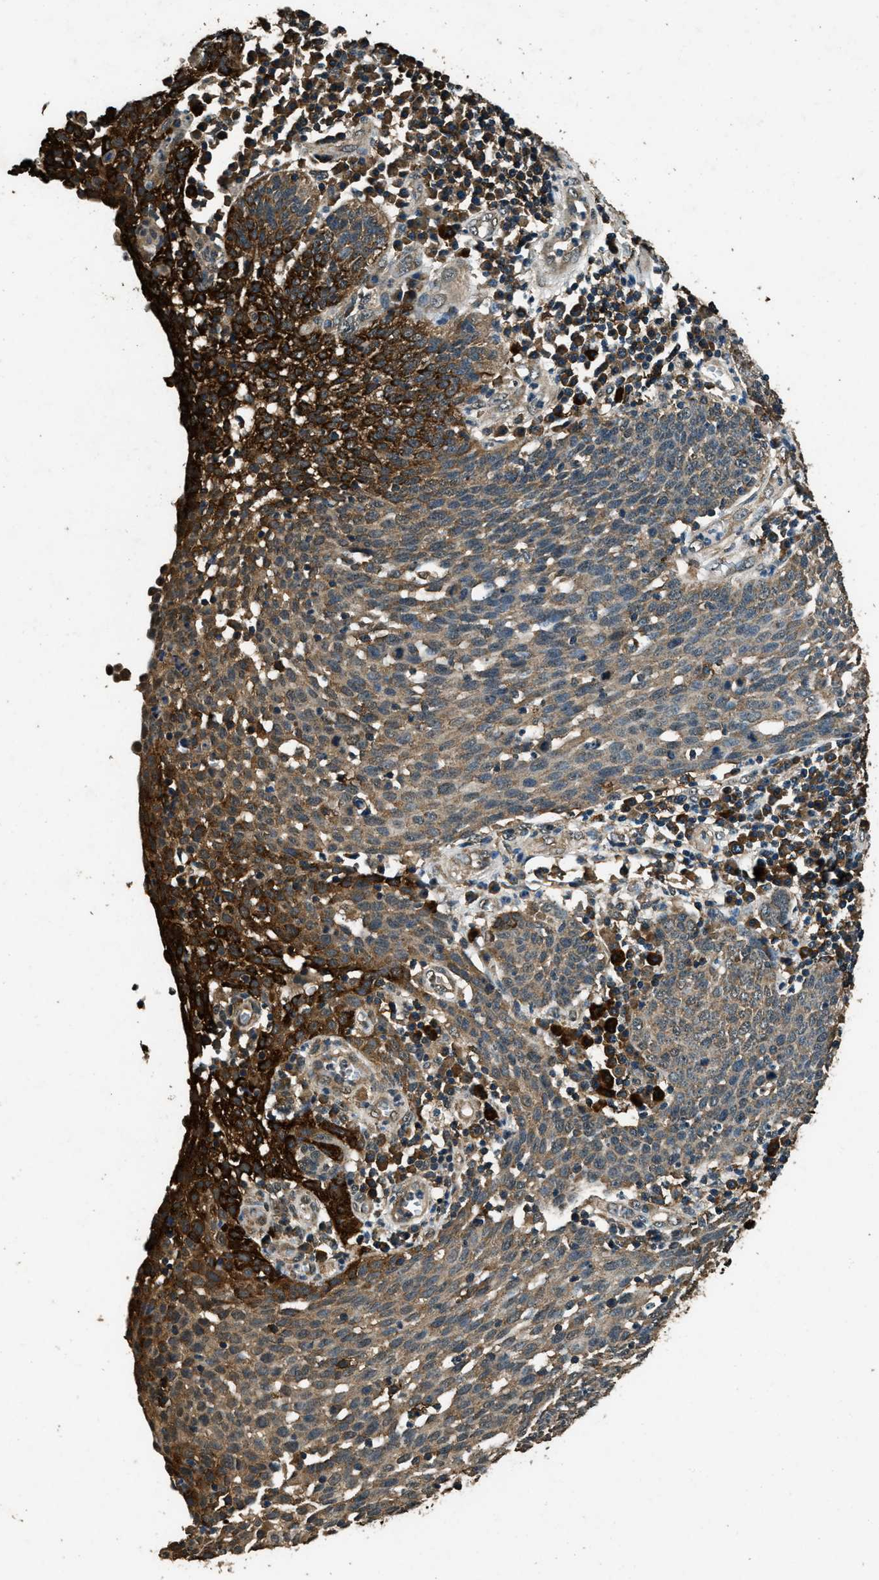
{"staining": {"intensity": "moderate", "quantity": "25%-75%", "location": "cytoplasmic/membranous"}, "tissue": "cervical cancer", "cell_type": "Tumor cells", "image_type": "cancer", "snomed": [{"axis": "morphology", "description": "Squamous cell carcinoma, NOS"}, {"axis": "topography", "description": "Cervix"}], "caption": "This histopathology image demonstrates IHC staining of human cervical squamous cell carcinoma, with medium moderate cytoplasmic/membranous positivity in about 25%-75% of tumor cells.", "gene": "SALL3", "patient": {"sex": "female", "age": 34}}